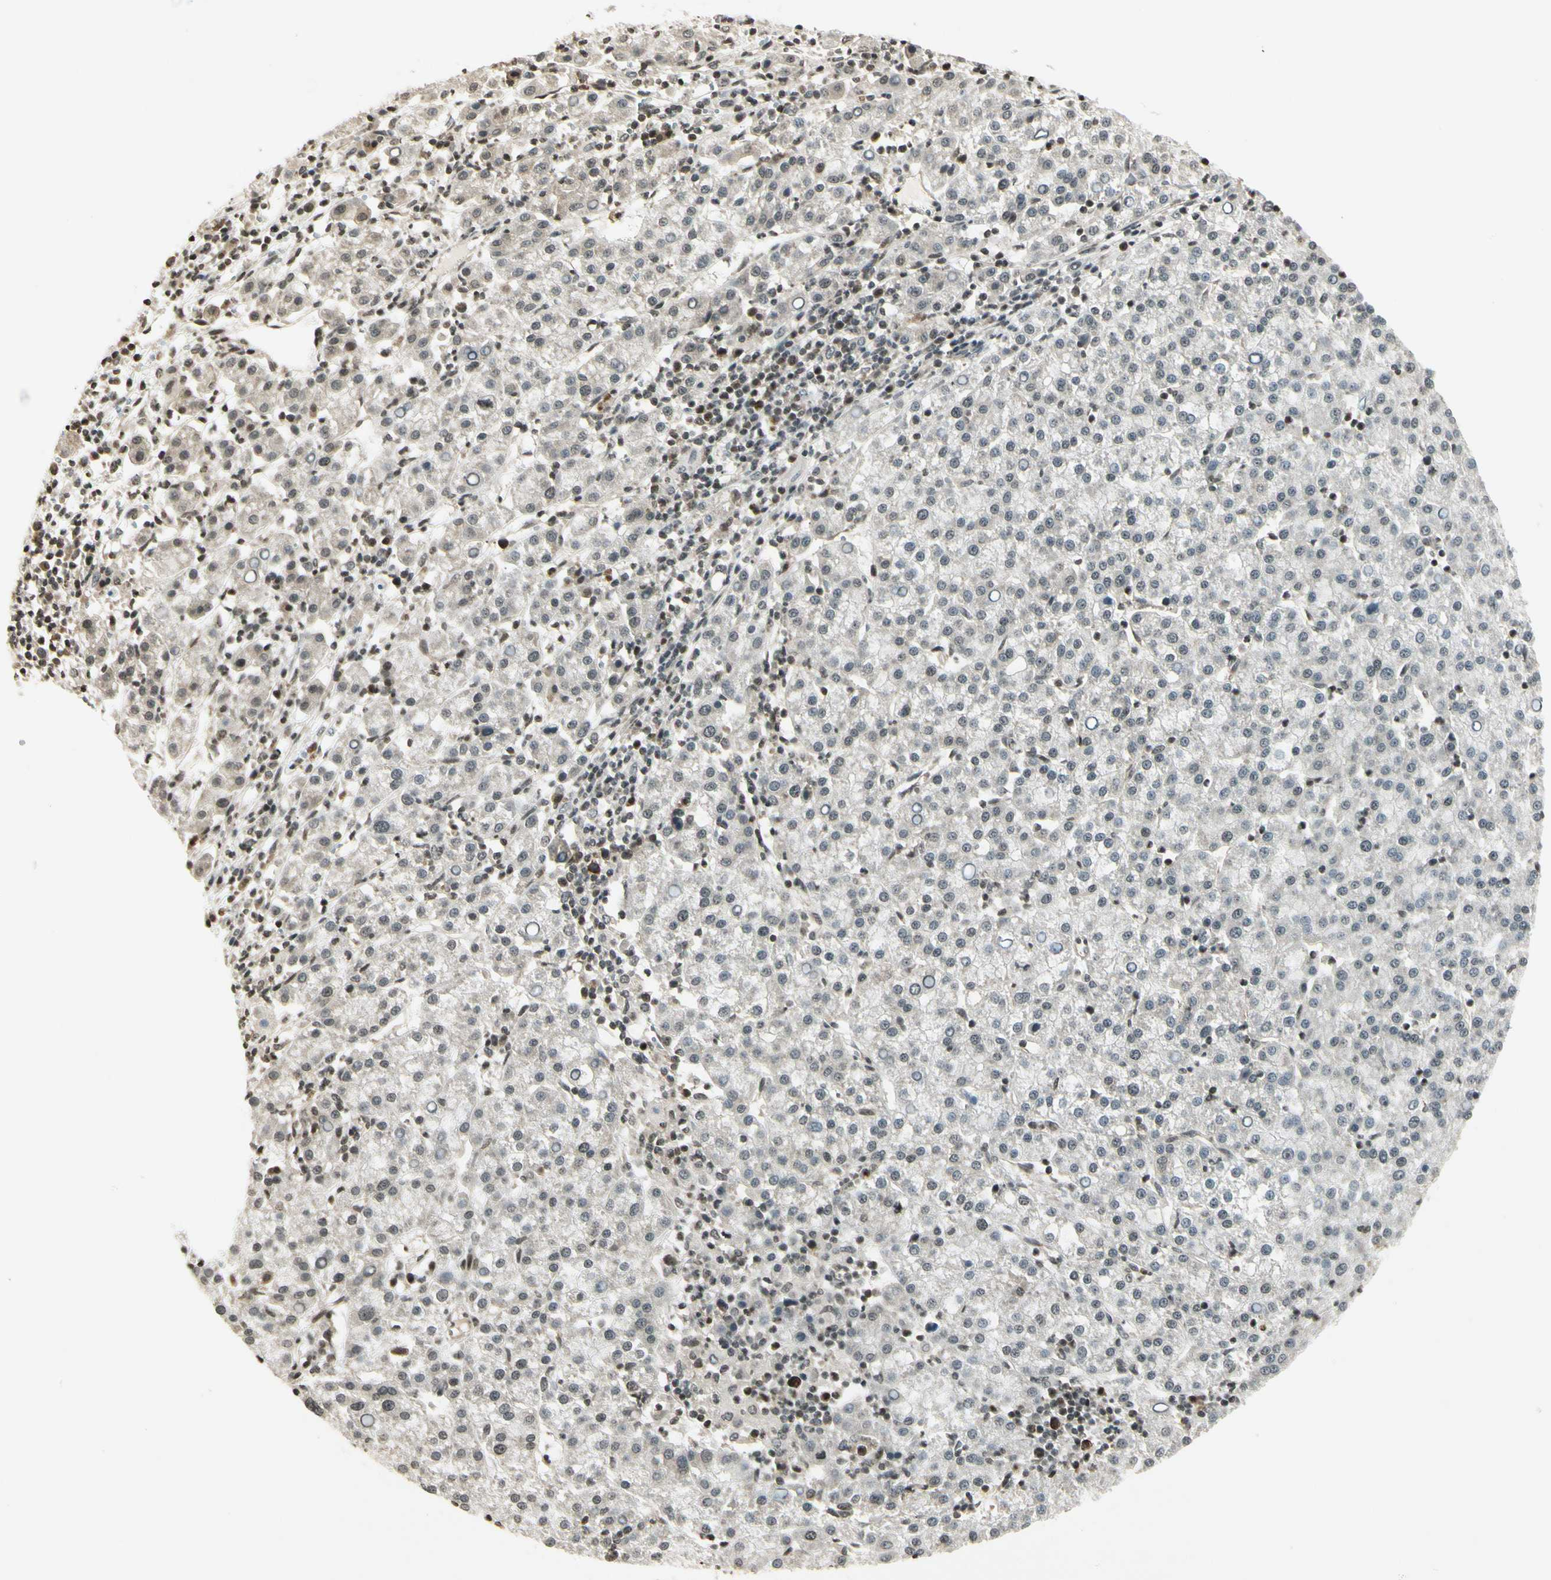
{"staining": {"intensity": "weak", "quantity": "25%-75%", "location": "cytoplasmic/membranous,nuclear"}, "tissue": "liver cancer", "cell_type": "Tumor cells", "image_type": "cancer", "snomed": [{"axis": "morphology", "description": "Carcinoma, Hepatocellular, NOS"}, {"axis": "topography", "description": "Liver"}], "caption": "Protein staining of hepatocellular carcinoma (liver) tissue demonstrates weak cytoplasmic/membranous and nuclear positivity in approximately 25%-75% of tumor cells.", "gene": "SMN2", "patient": {"sex": "female", "age": 58}}